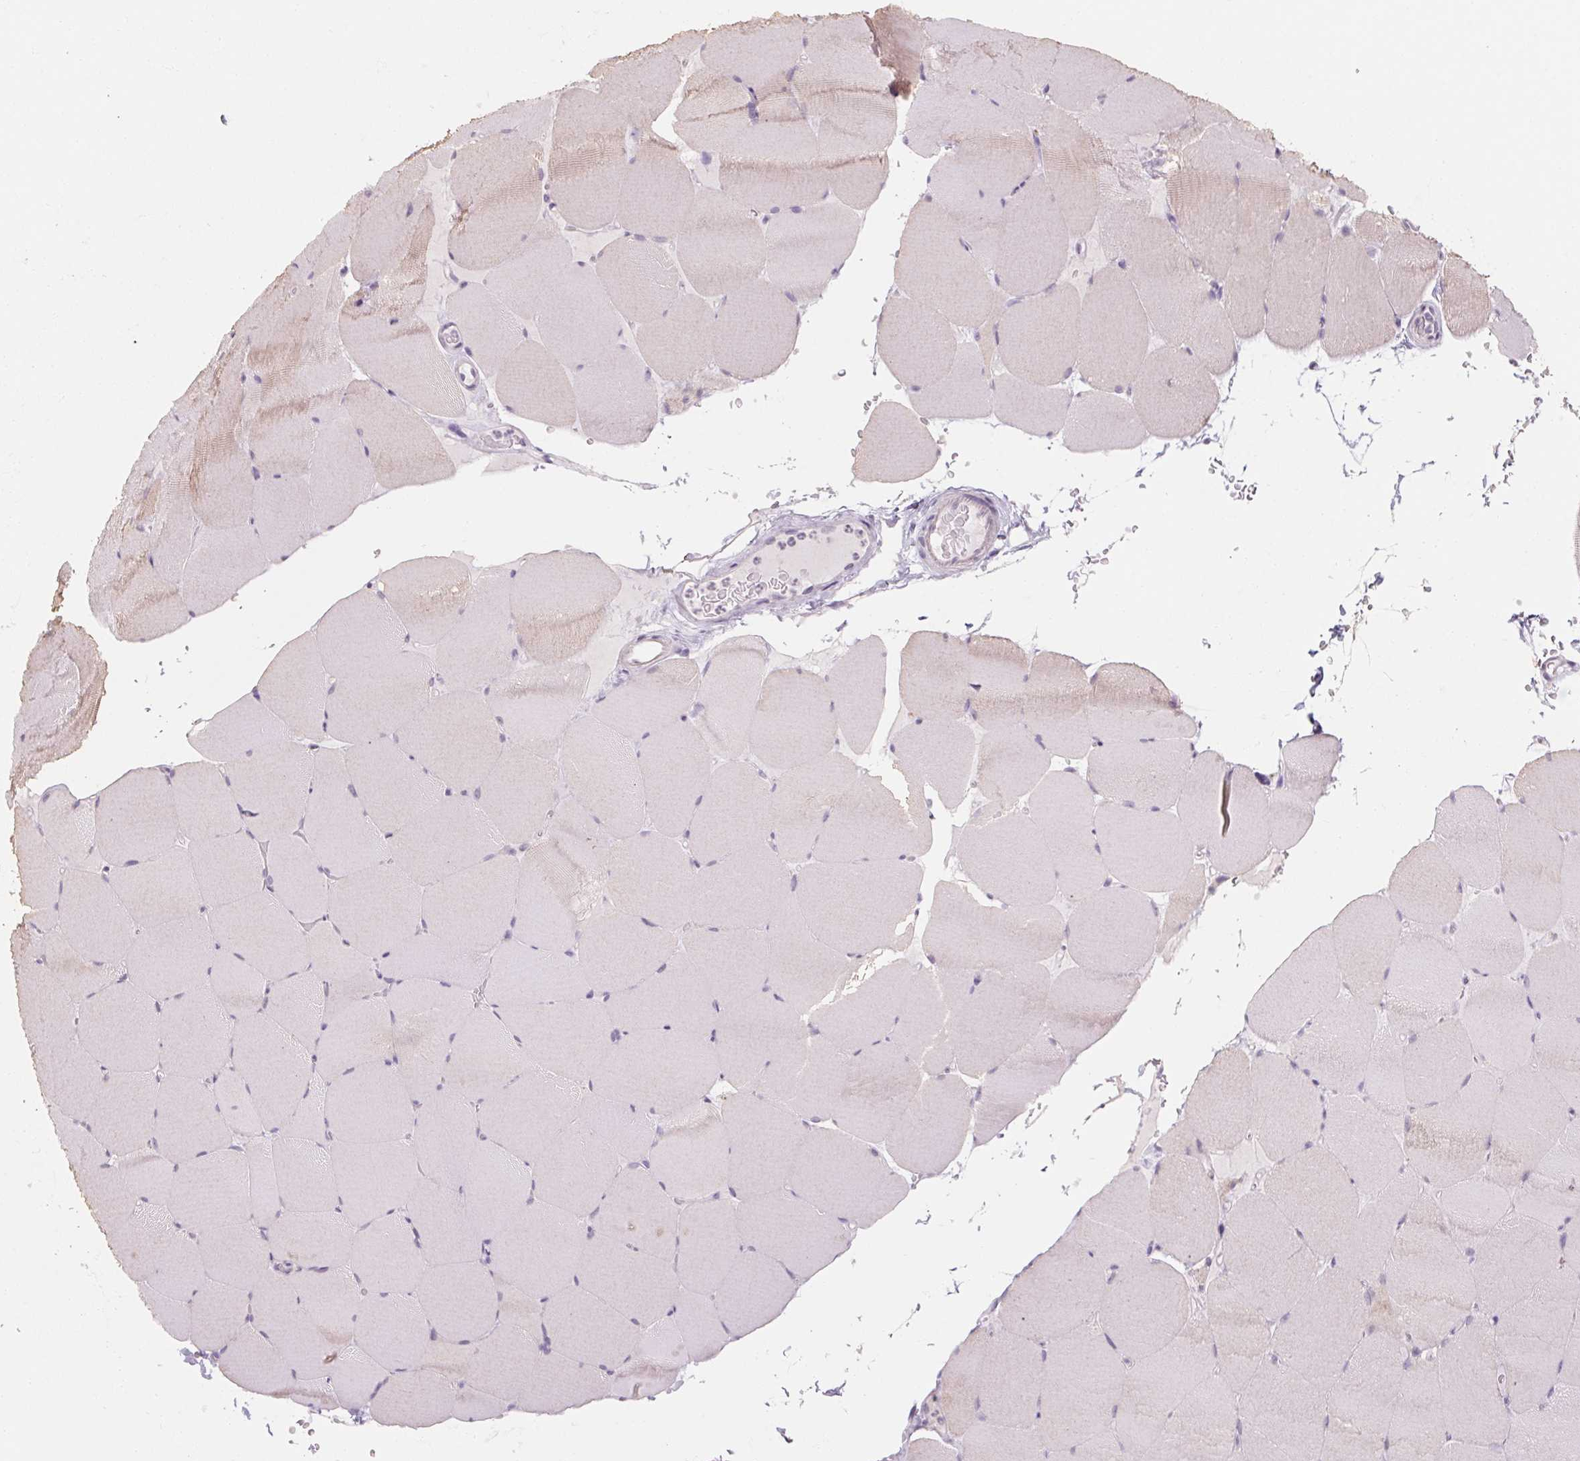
{"staining": {"intensity": "weak", "quantity": "<25%", "location": "cytoplasmic/membranous"}, "tissue": "skeletal muscle", "cell_type": "Myocytes", "image_type": "normal", "snomed": [{"axis": "morphology", "description": "Normal tissue, NOS"}, {"axis": "topography", "description": "Skeletal muscle"}], "caption": "Immunohistochemistry image of normal human skeletal muscle stained for a protein (brown), which exhibits no expression in myocytes.", "gene": "CAPZA3", "patient": {"sex": "female", "age": 37}}